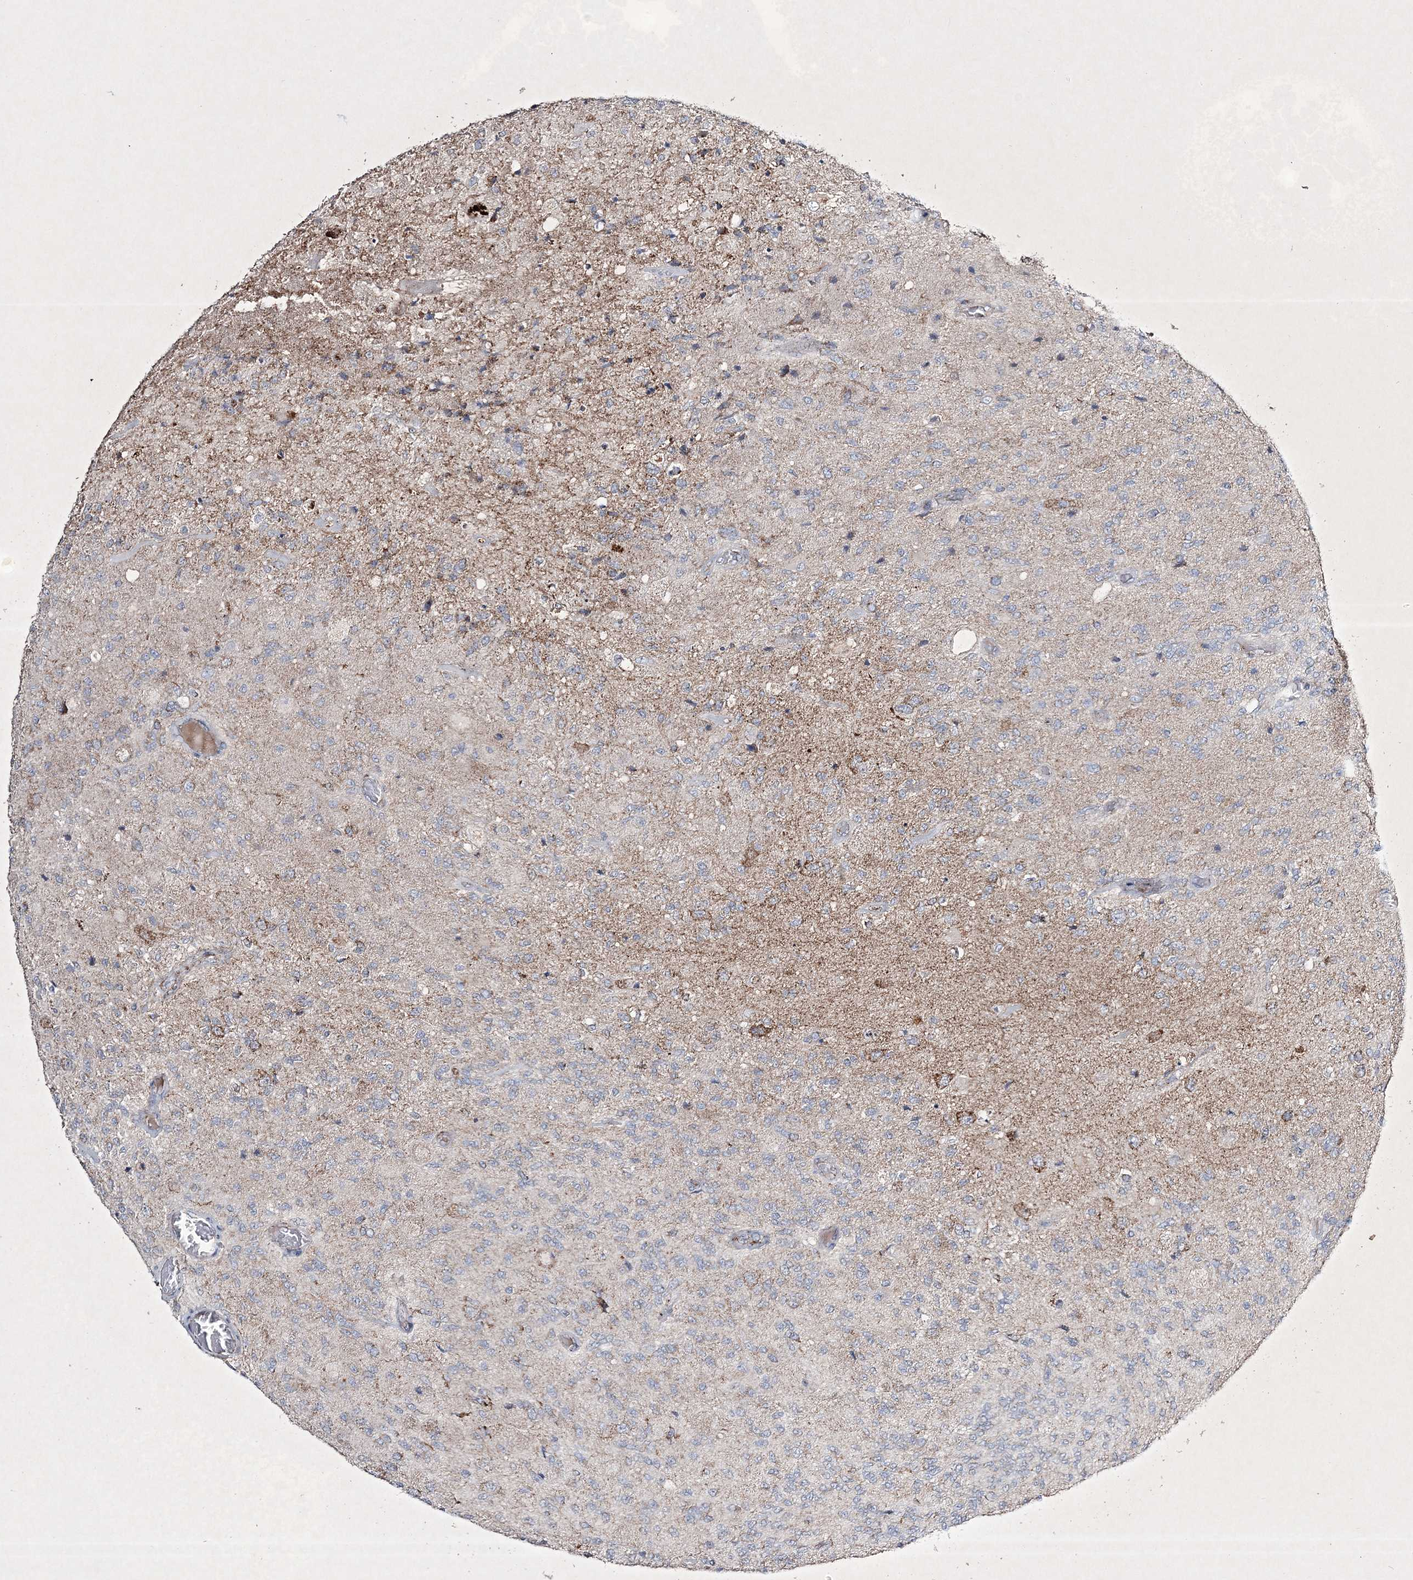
{"staining": {"intensity": "negative", "quantity": "none", "location": "none"}, "tissue": "glioma", "cell_type": "Tumor cells", "image_type": "cancer", "snomed": [{"axis": "morphology", "description": "Normal tissue, NOS"}, {"axis": "morphology", "description": "Glioma, malignant, High grade"}, {"axis": "topography", "description": "Cerebral cortex"}], "caption": "The micrograph shows no staining of tumor cells in glioma.", "gene": "RICTOR", "patient": {"sex": "male", "age": 77}}